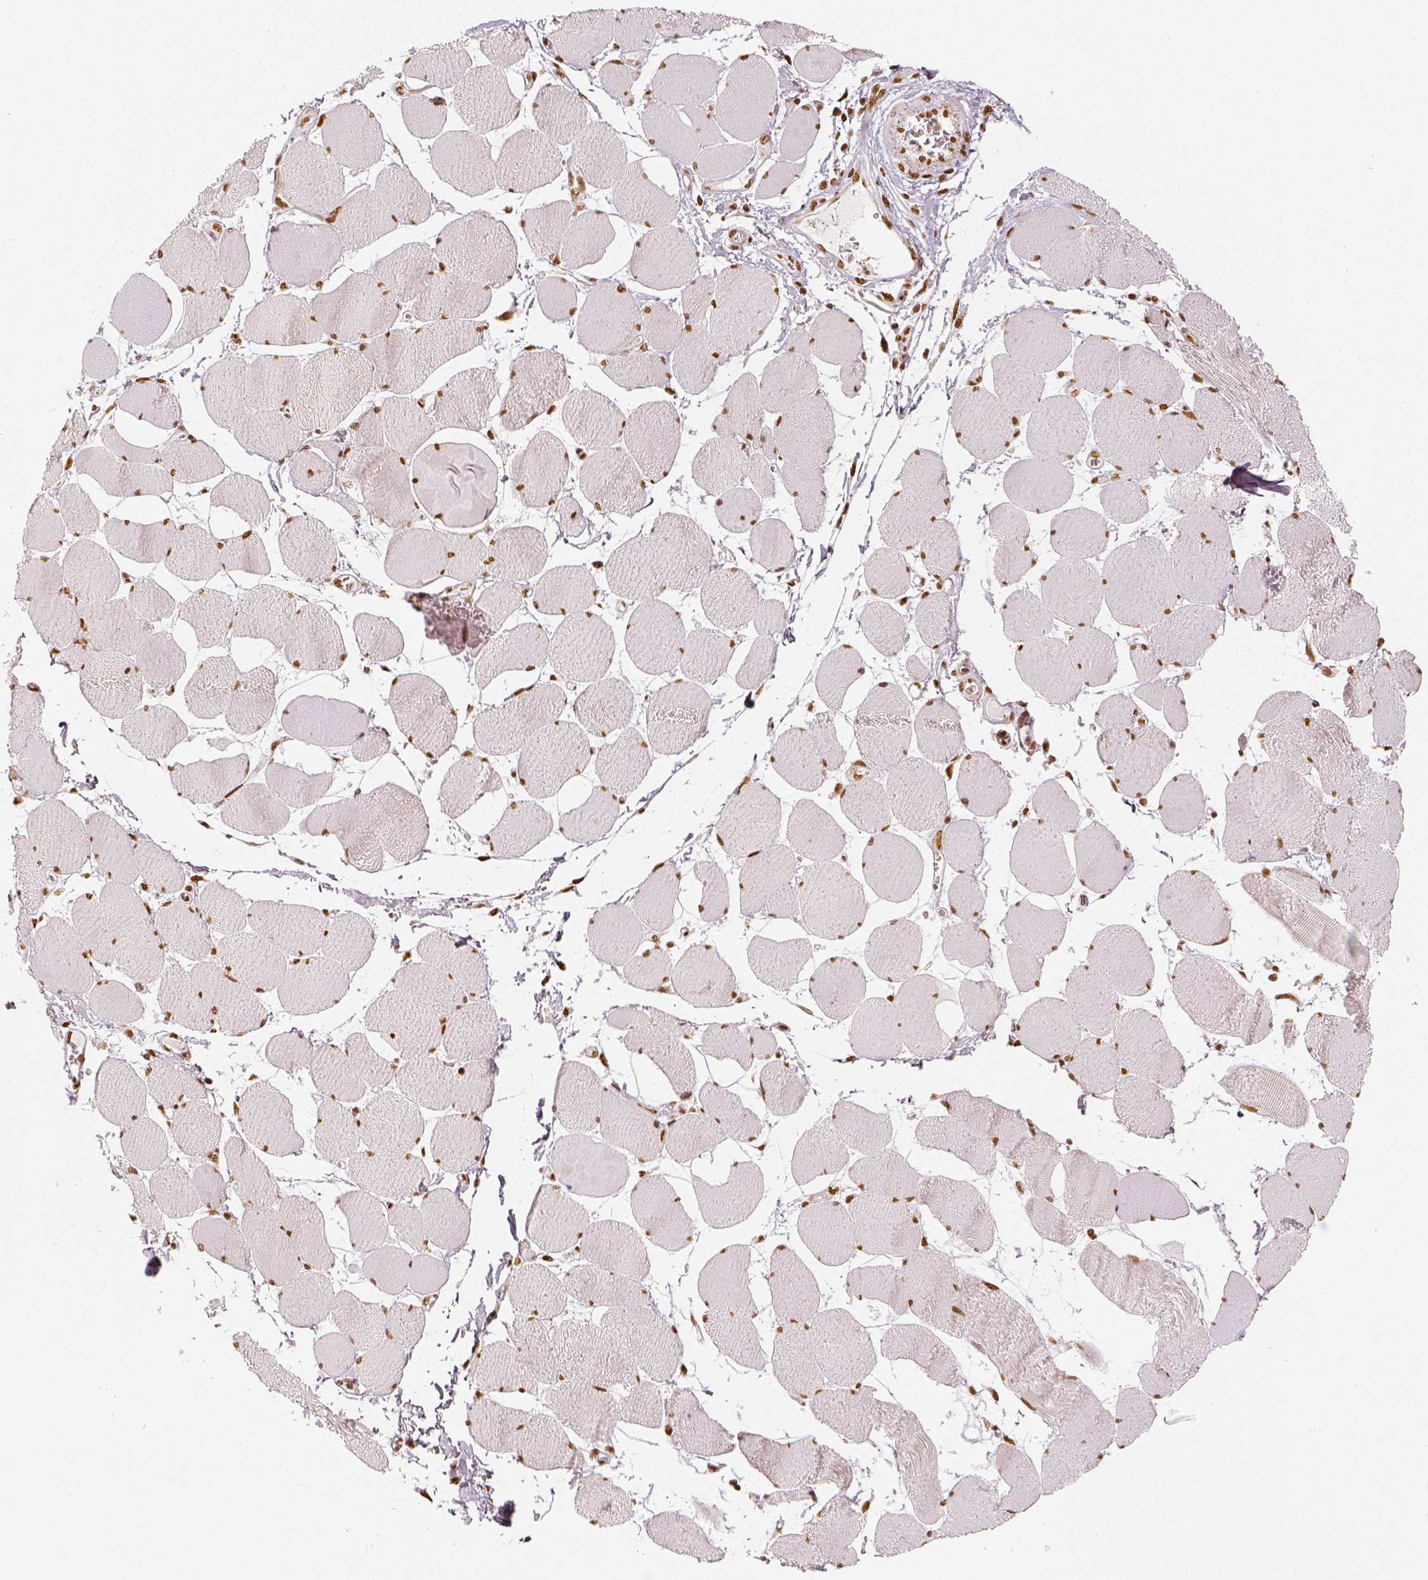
{"staining": {"intensity": "strong", "quantity": ">75%", "location": "nuclear"}, "tissue": "skeletal muscle", "cell_type": "Myocytes", "image_type": "normal", "snomed": [{"axis": "morphology", "description": "Normal tissue, NOS"}, {"axis": "topography", "description": "Skeletal muscle"}], "caption": "IHC of benign human skeletal muscle exhibits high levels of strong nuclear positivity in about >75% of myocytes.", "gene": "KDM5B", "patient": {"sex": "female", "age": 75}}